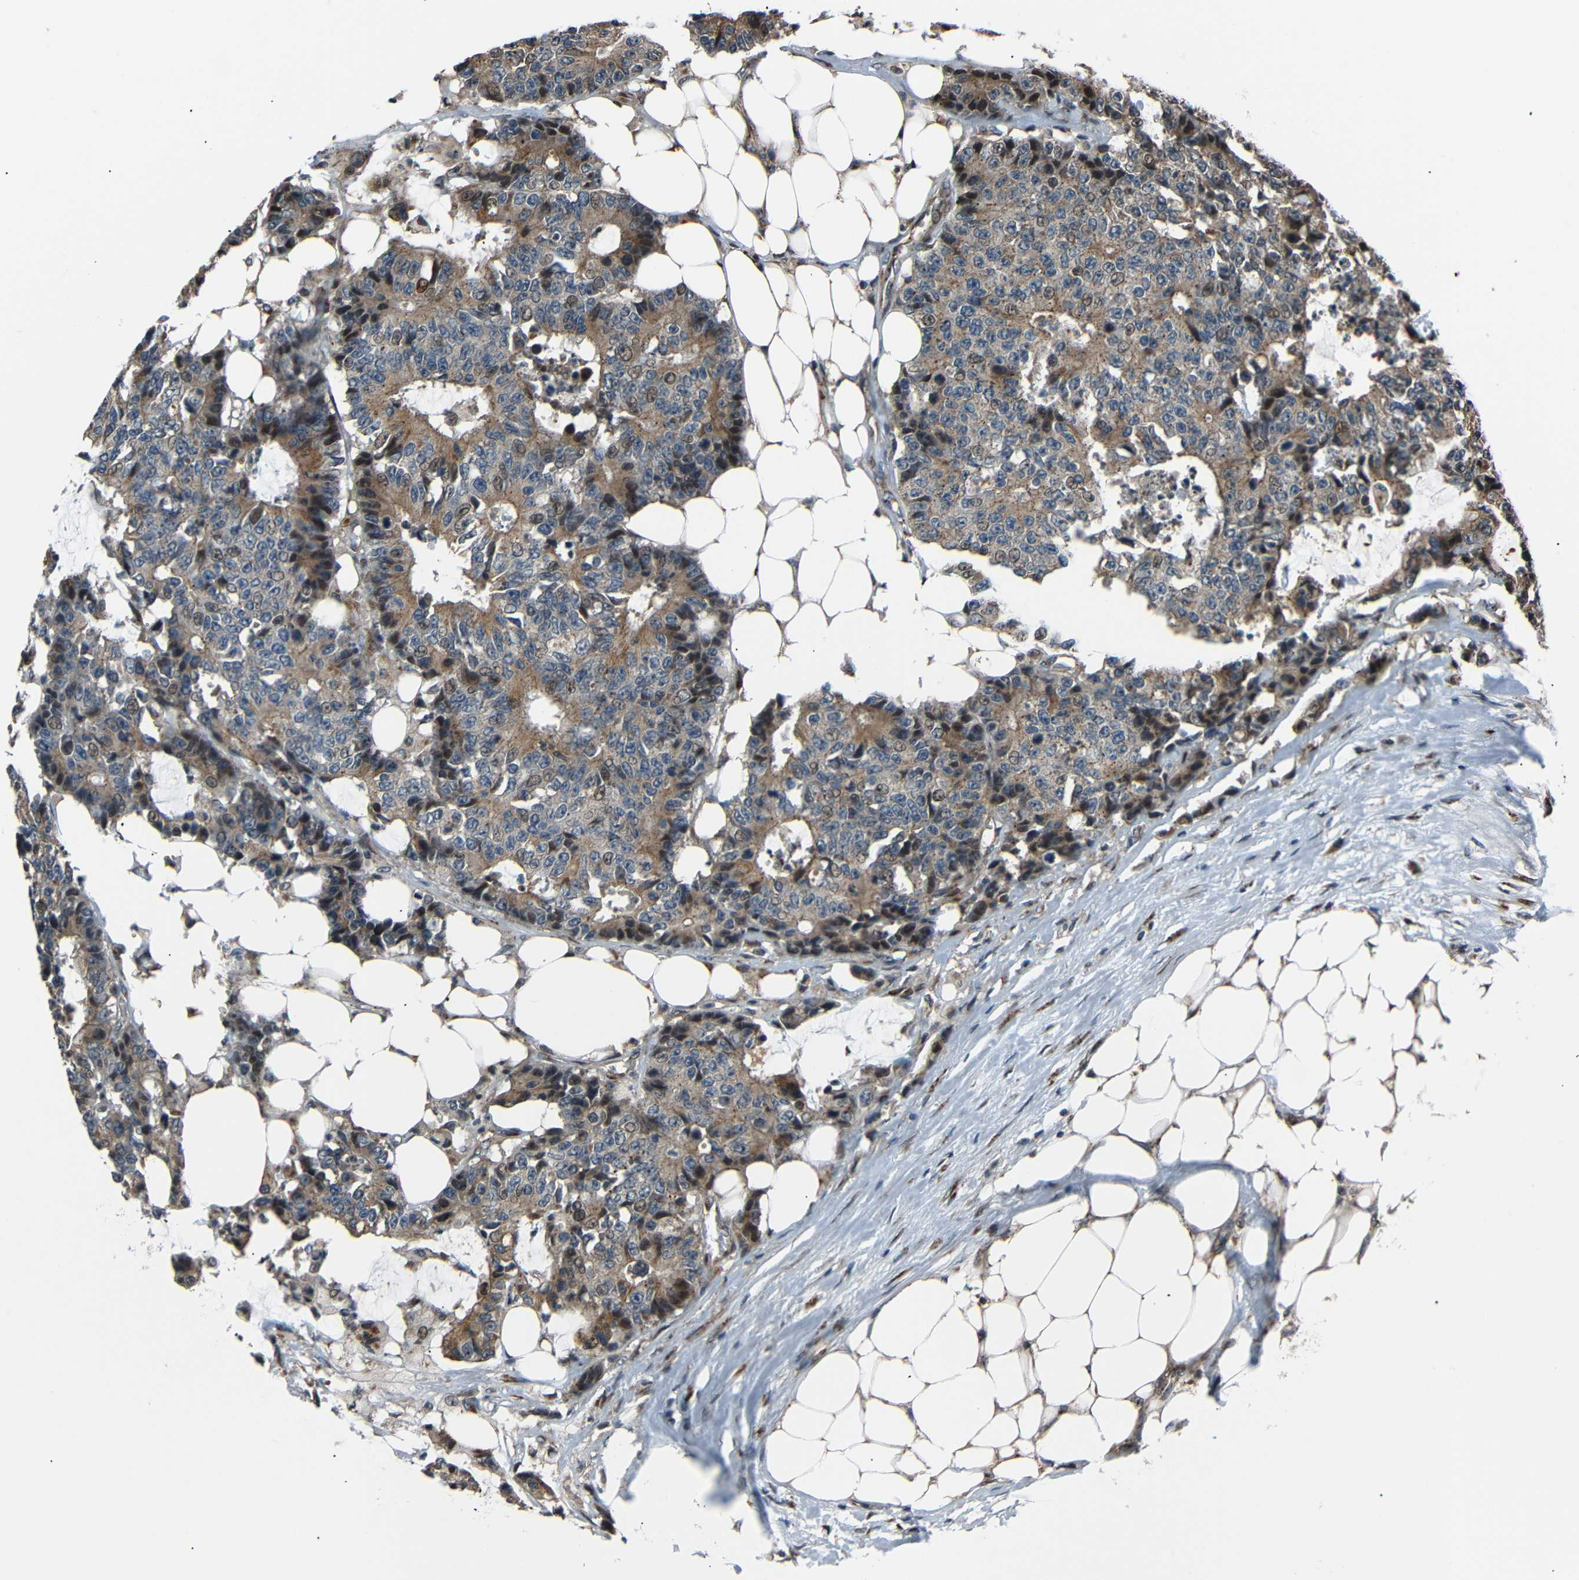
{"staining": {"intensity": "moderate", "quantity": ">75%", "location": "cytoplasmic/membranous,nuclear"}, "tissue": "colorectal cancer", "cell_type": "Tumor cells", "image_type": "cancer", "snomed": [{"axis": "morphology", "description": "Adenocarcinoma, NOS"}, {"axis": "topography", "description": "Colon"}], "caption": "Immunohistochemistry image of neoplastic tissue: human adenocarcinoma (colorectal) stained using immunohistochemistry demonstrates medium levels of moderate protein expression localized specifically in the cytoplasmic/membranous and nuclear of tumor cells, appearing as a cytoplasmic/membranous and nuclear brown color.", "gene": "AKAP9", "patient": {"sex": "female", "age": 86}}